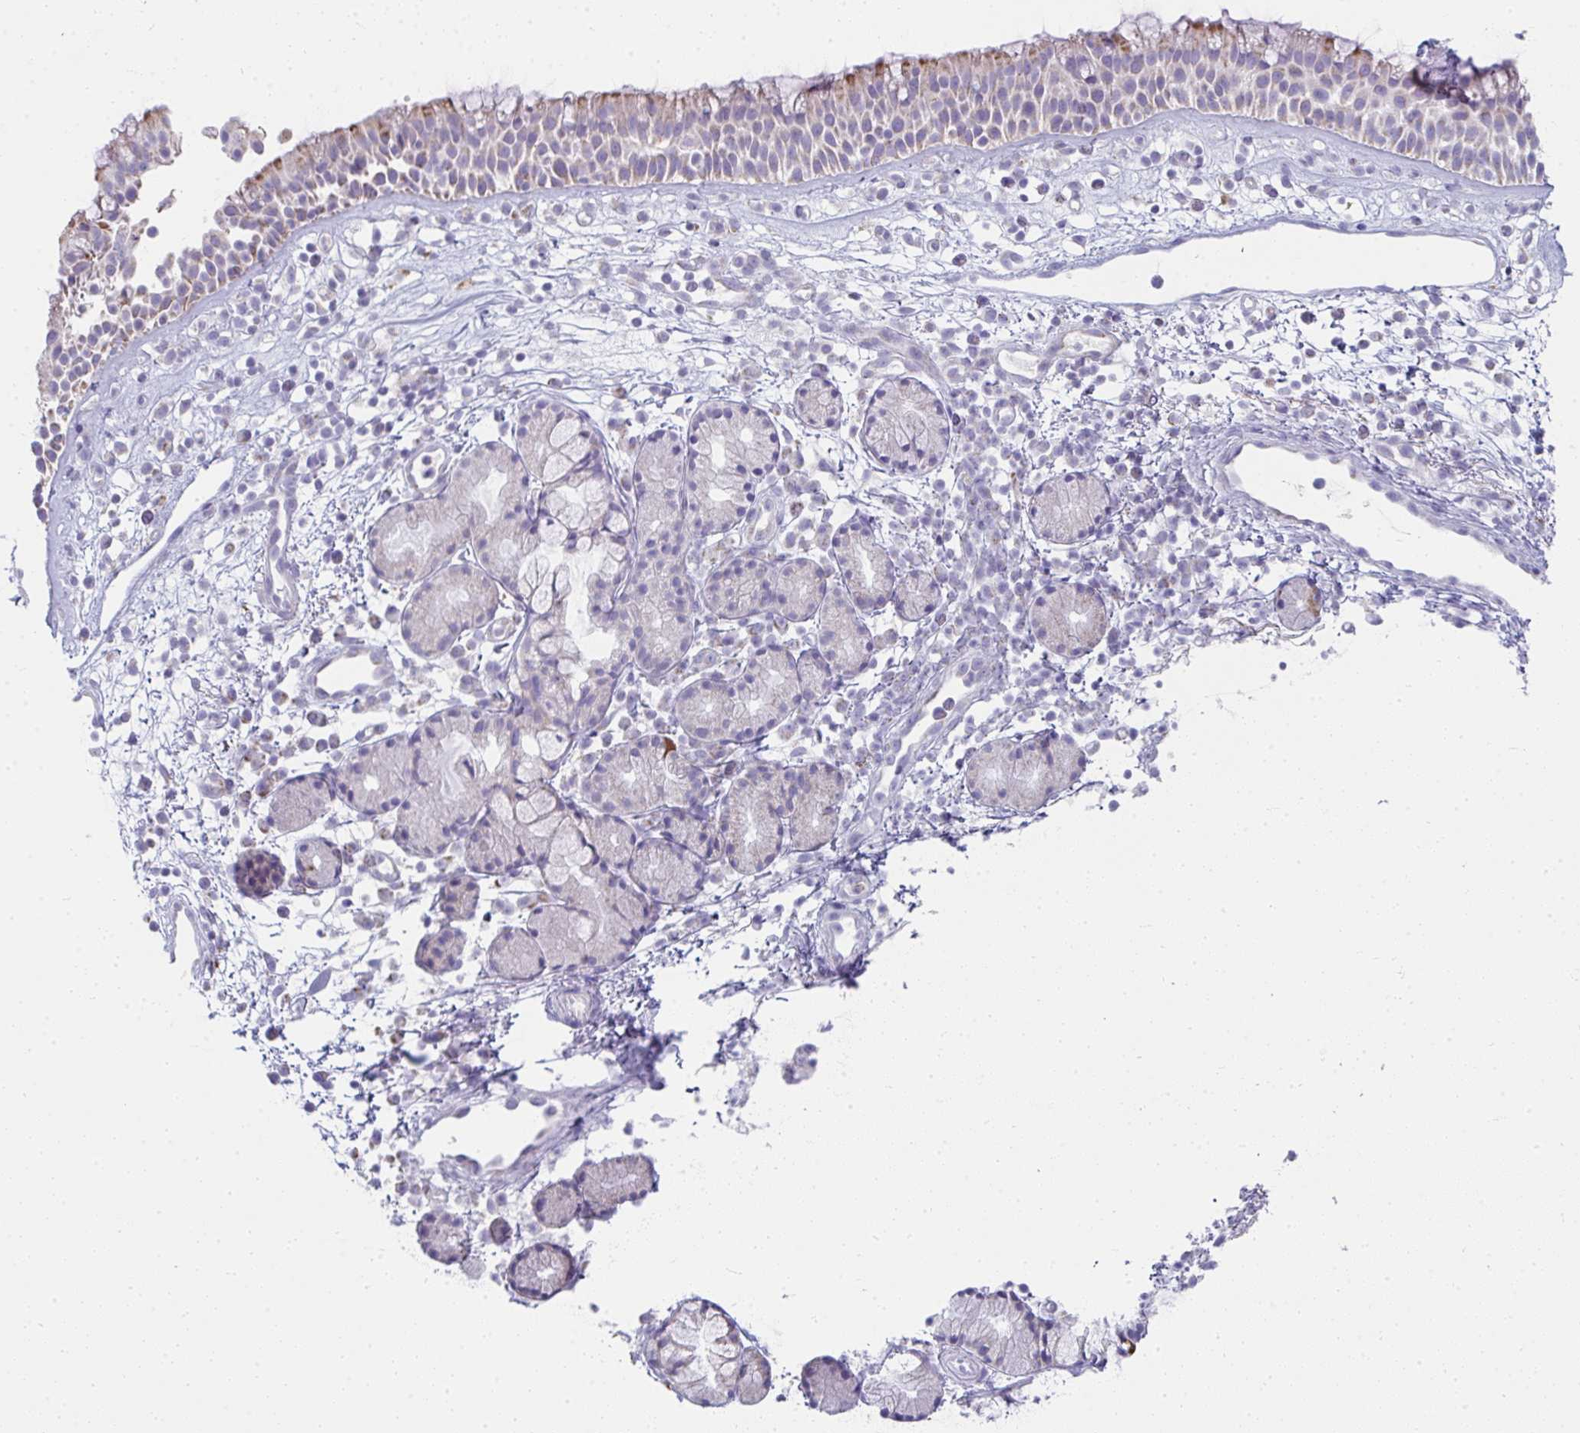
{"staining": {"intensity": "moderate", "quantity": "25%-75%", "location": "cytoplasmic/membranous"}, "tissue": "nasopharynx", "cell_type": "Respiratory epithelial cells", "image_type": "normal", "snomed": [{"axis": "morphology", "description": "Normal tissue, NOS"}, {"axis": "topography", "description": "Nasopharynx"}], "caption": "Respiratory epithelial cells display medium levels of moderate cytoplasmic/membranous expression in approximately 25%-75% of cells in normal nasopharynx.", "gene": "SLC6A1", "patient": {"sex": "female", "age": 70}}